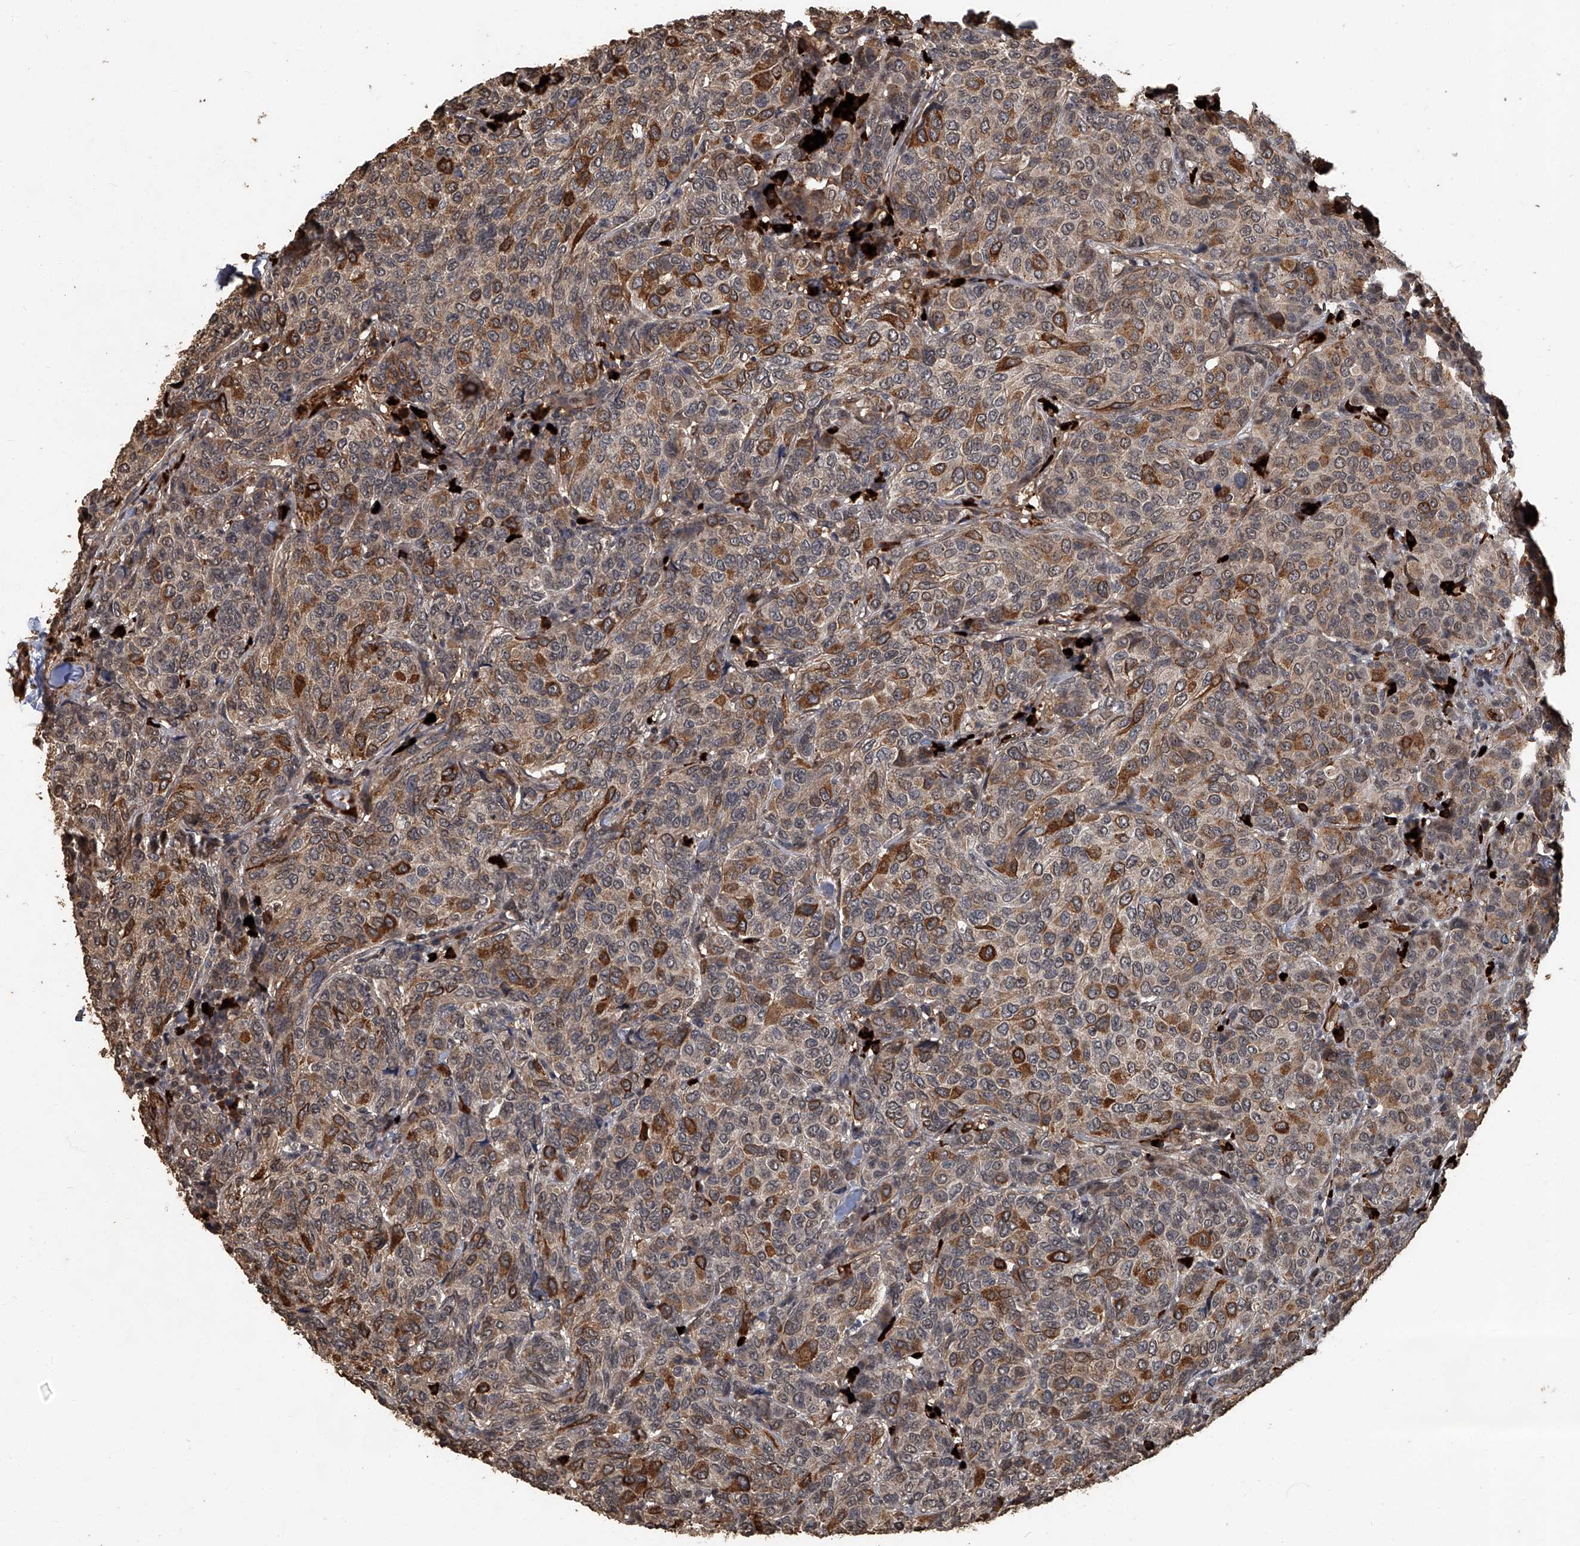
{"staining": {"intensity": "moderate", "quantity": "25%-75%", "location": "cytoplasmic/membranous"}, "tissue": "breast cancer", "cell_type": "Tumor cells", "image_type": "cancer", "snomed": [{"axis": "morphology", "description": "Duct carcinoma"}, {"axis": "topography", "description": "Breast"}], "caption": "Human breast cancer (invasive ductal carcinoma) stained for a protein (brown) demonstrates moderate cytoplasmic/membranous positive positivity in about 25%-75% of tumor cells.", "gene": "GPR132", "patient": {"sex": "female", "age": 55}}